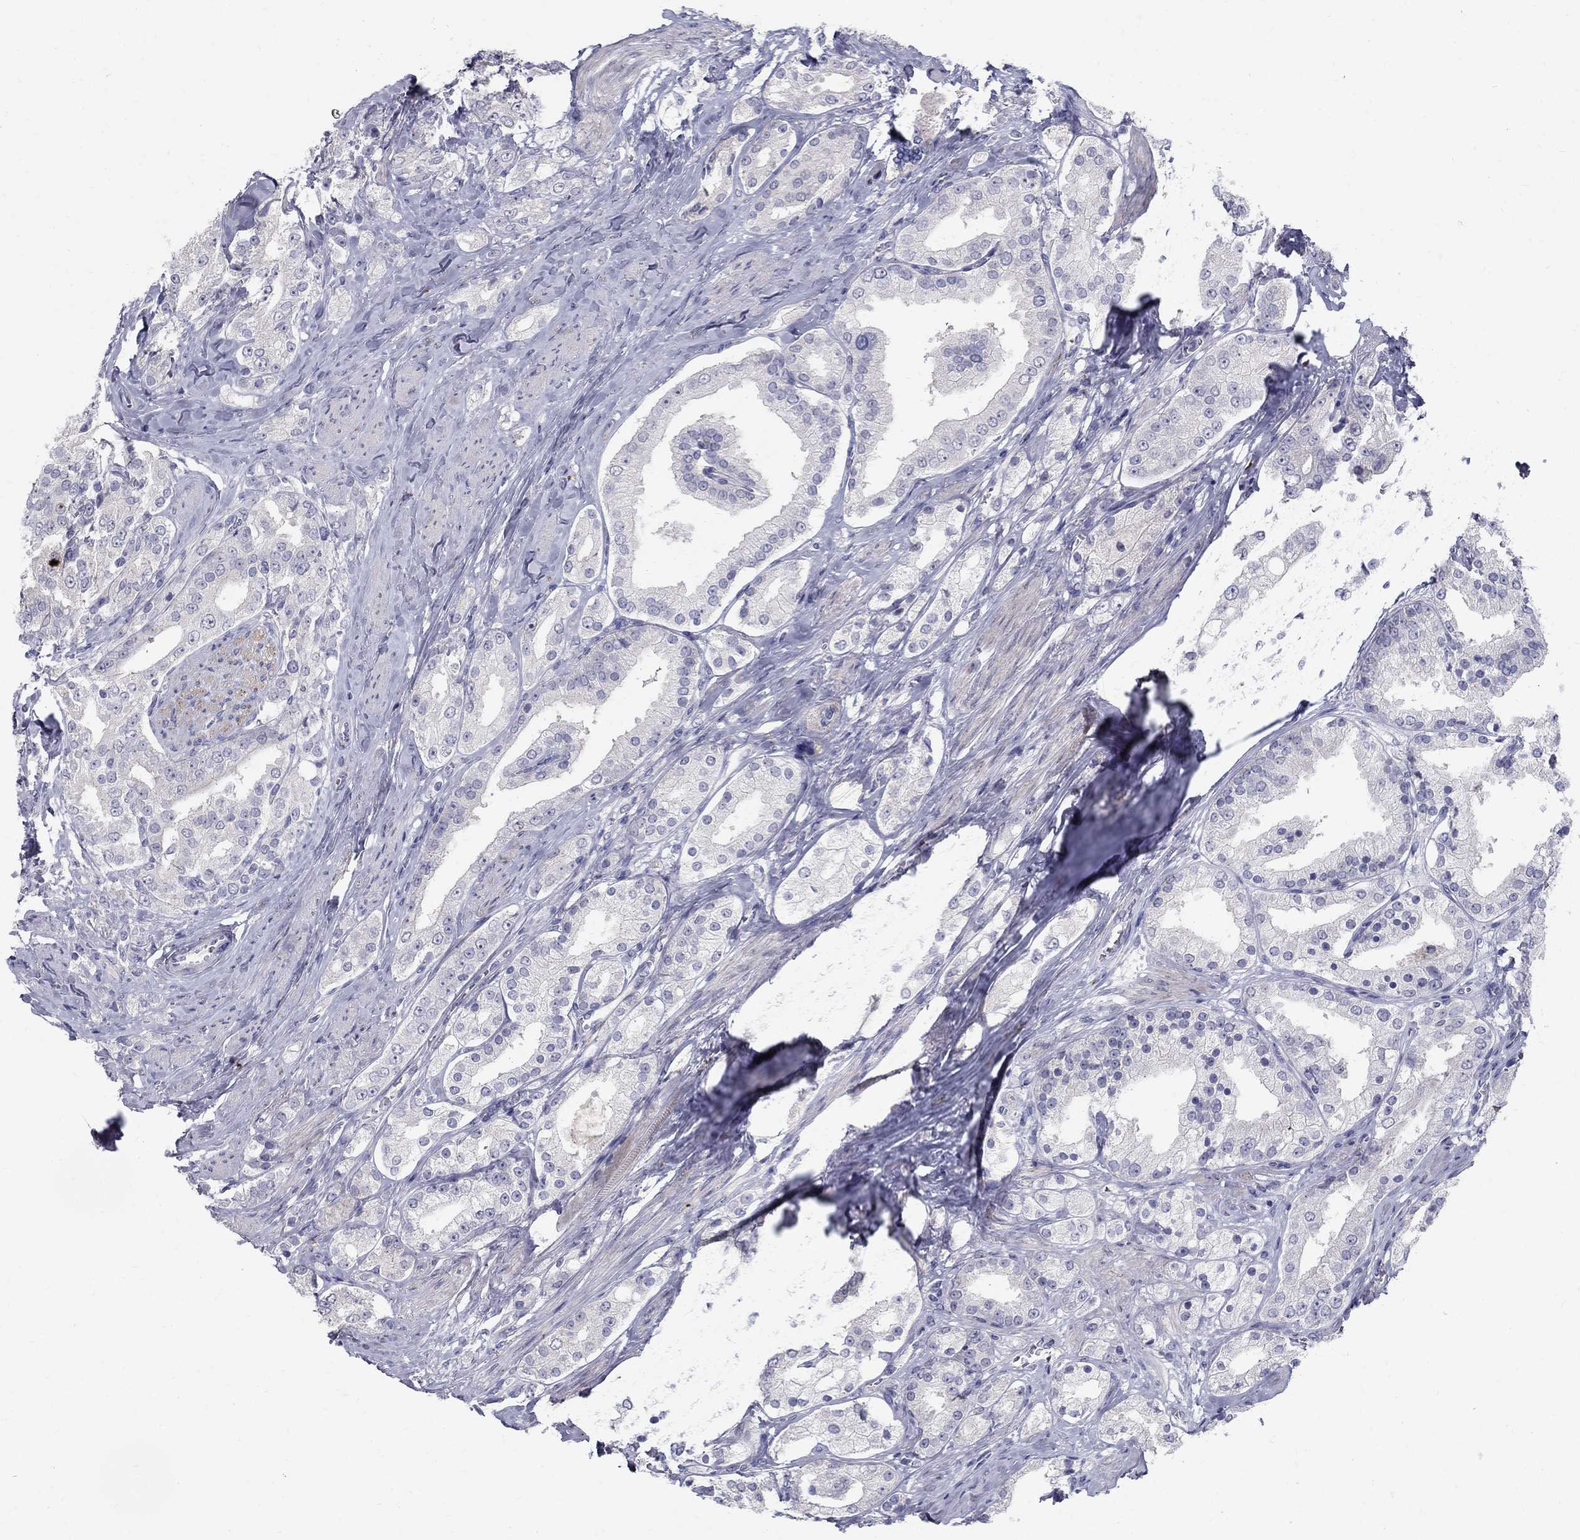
{"staining": {"intensity": "negative", "quantity": "none", "location": "none"}, "tissue": "prostate cancer", "cell_type": "Tumor cells", "image_type": "cancer", "snomed": [{"axis": "morphology", "description": "Adenocarcinoma, NOS"}, {"axis": "topography", "description": "Prostate and seminal vesicle, NOS"}, {"axis": "topography", "description": "Prostate"}], "caption": "Immunohistochemistry (IHC) histopathology image of human prostate cancer (adenocarcinoma) stained for a protein (brown), which displays no expression in tumor cells.", "gene": "TP53TG5", "patient": {"sex": "male", "age": 67}}